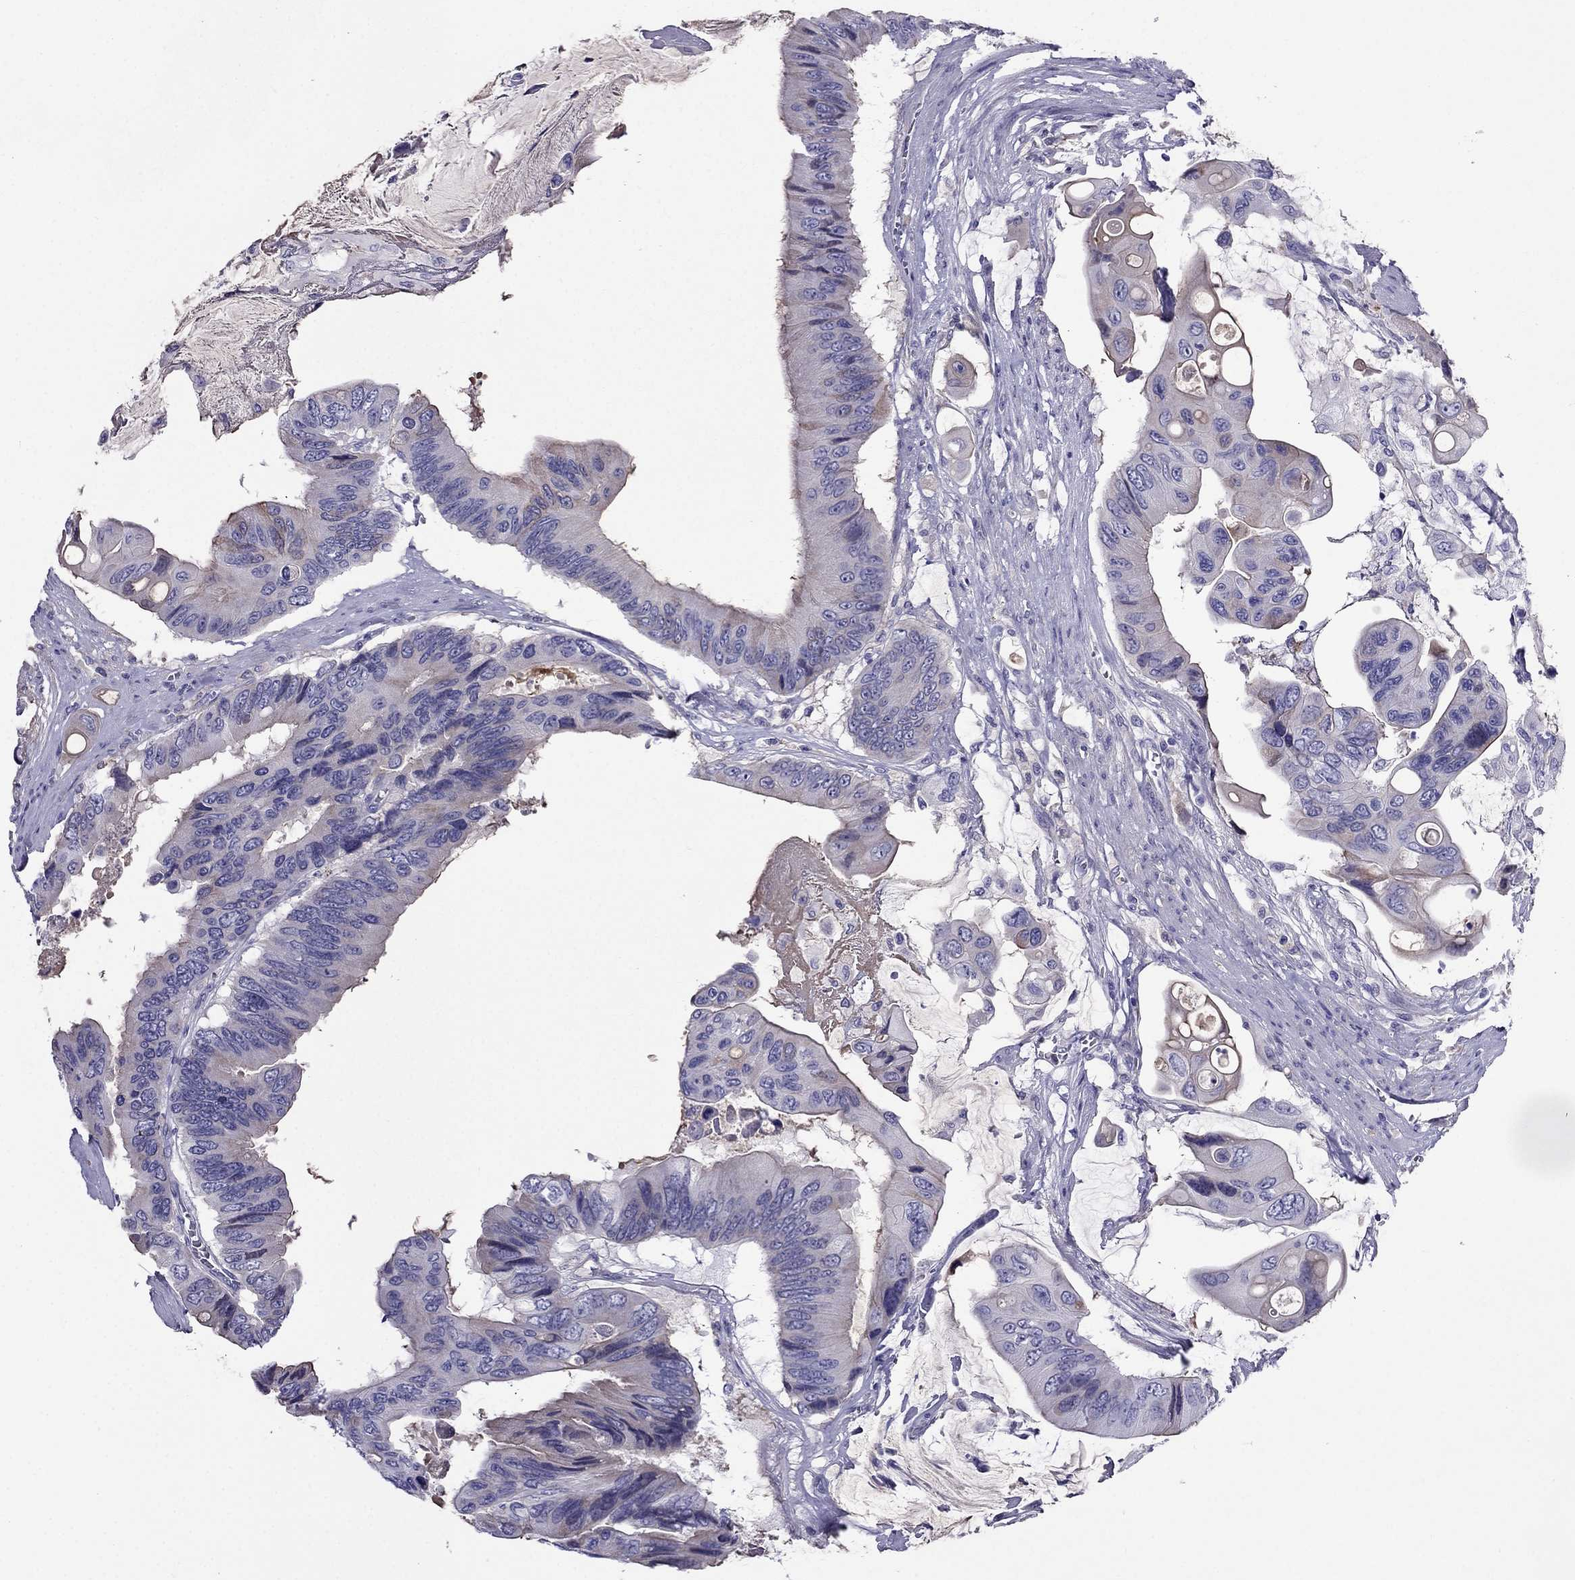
{"staining": {"intensity": "negative", "quantity": "none", "location": "none"}, "tissue": "colorectal cancer", "cell_type": "Tumor cells", "image_type": "cancer", "snomed": [{"axis": "morphology", "description": "Adenocarcinoma, NOS"}, {"axis": "topography", "description": "Rectum"}], "caption": "An image of human adenocarcinoma (colorectal) is negative for staining in tumor cells. (DAB (3,3'-diaminobenzidine) IHC visualized using brightfield microscopy, high magnification).", "gene": "TBC1D21", "patient": {"sex": "male", "age": 63}}